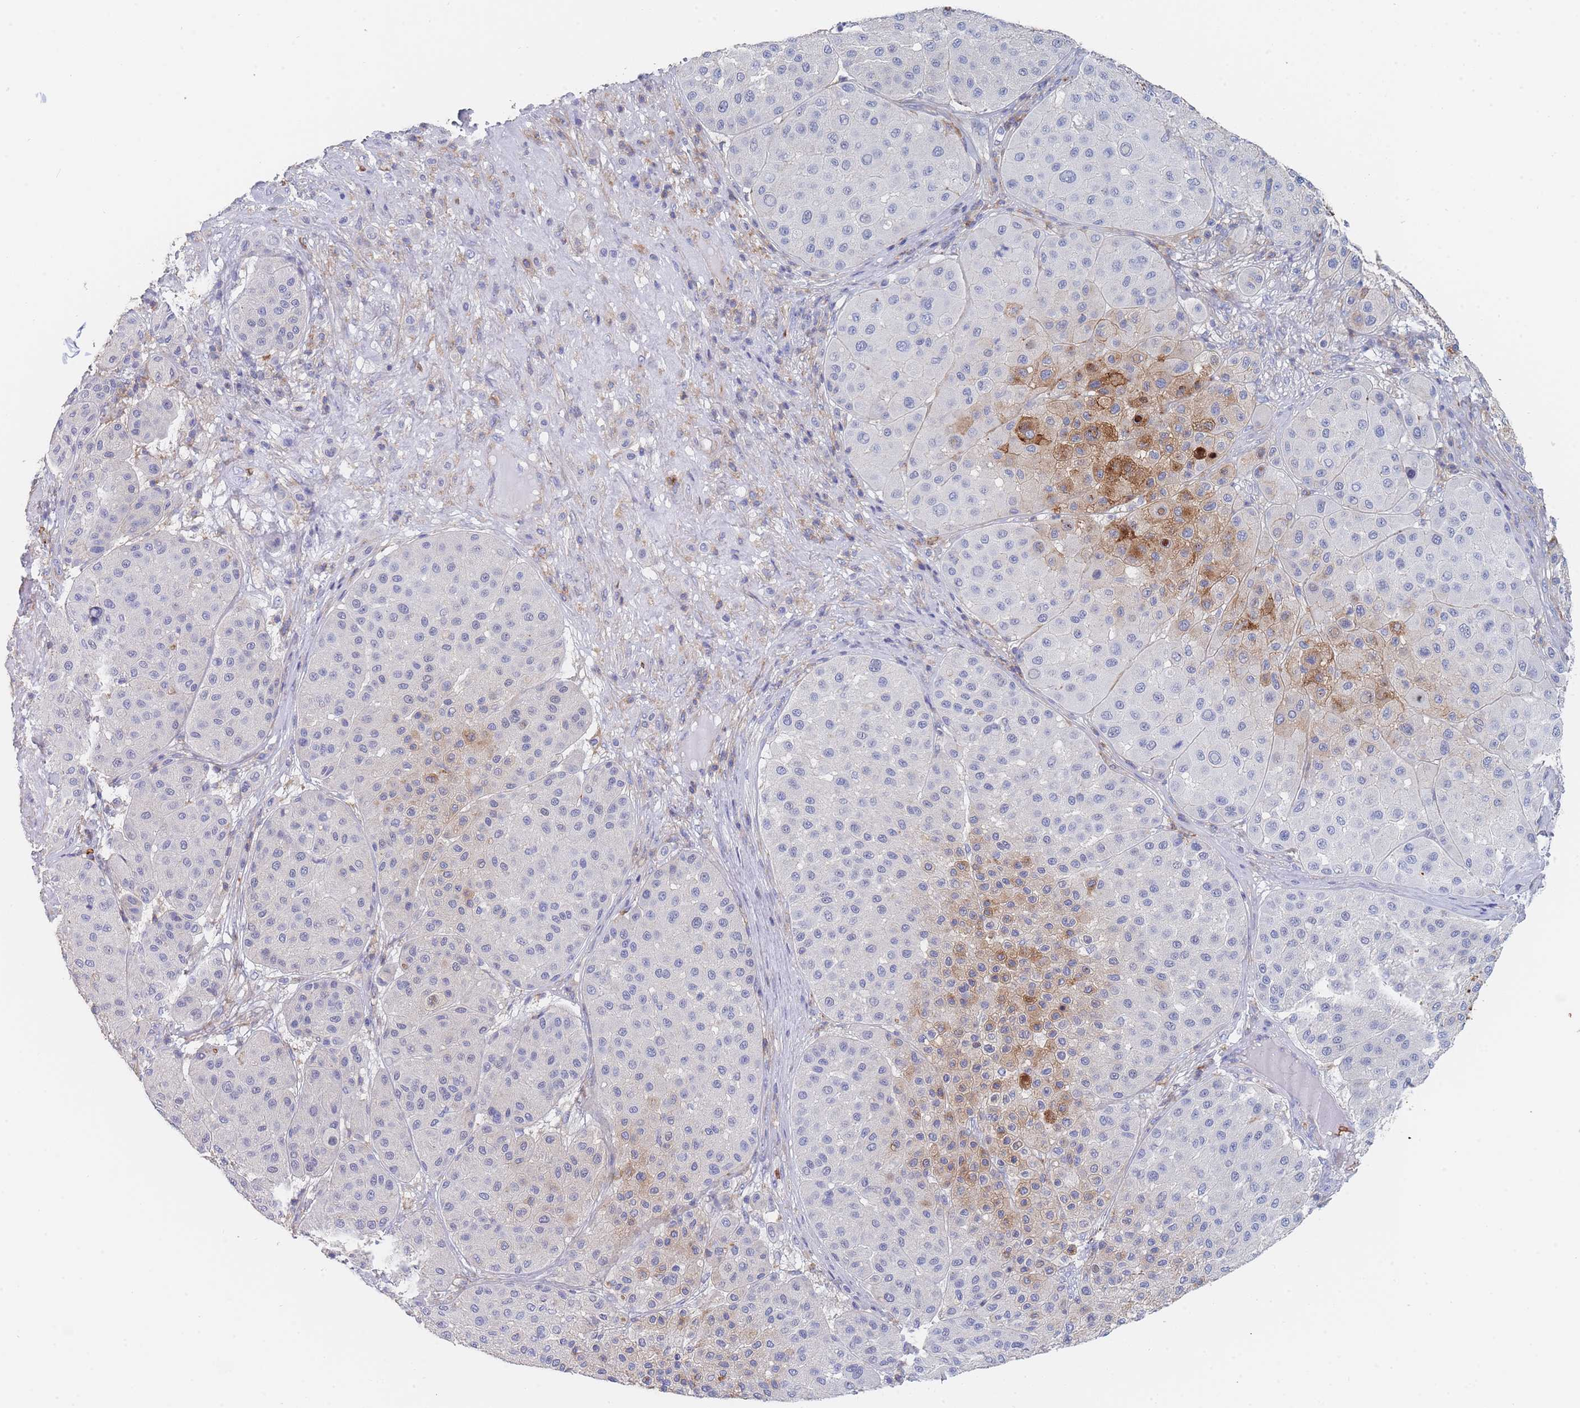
{"staining": {"intensity": "moderate", "quantity": "<25%", "location": "cytoplasmic/membranous"}, "tissue": "melanoma", "cell_type": "Tumor cells", "image_type": "cancer", "snomed": [{"axis": "morphology", "description": "Malignant melanoma, Metastatic site"}, {"axis": "topography", "description": "Smooth muscle"}], "caption": "Human malignant melanoma (metastatic site) stained with a protein marker demonstrates moderate staining in tumor cells.", "gene": "SLC2A1", "patient": {"sex": "male", "age": 41}}